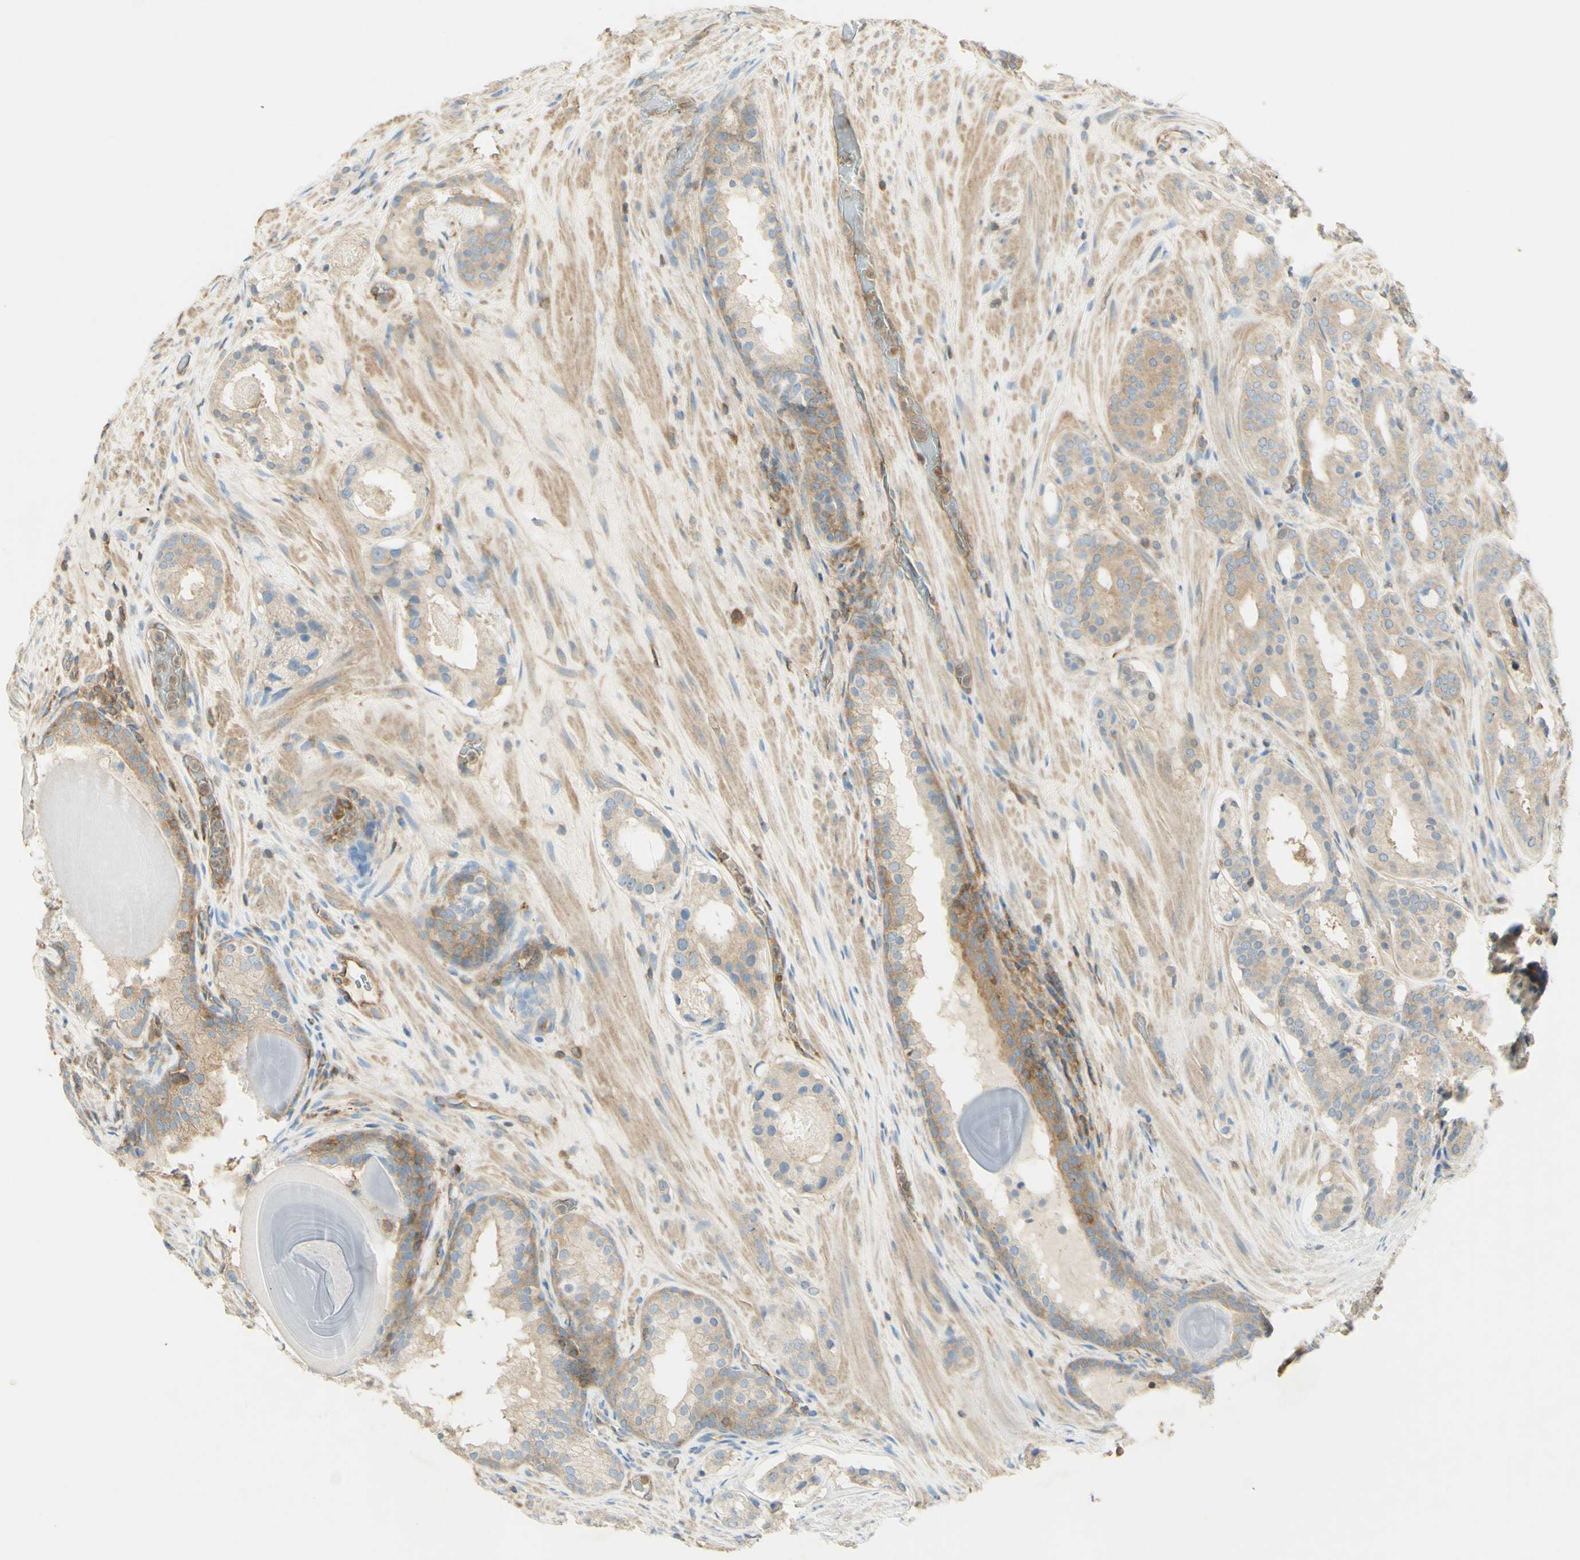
{"staining": {"intensity": "moderate", "quantity": ">75%", "location": "cytoplasmic/membranous"}, "tissue": "prostate cancer", "cell_type": "Tumor cells", "image_type": "cancer", "snomed": [{"axis": "morphology", "description": "Adenocarcinoma, Low grade"}, {"axis": "topography", "description": "Prostate"}], "caption": "An image showing moderate cytoplasmic/membranous staining in about >75% of tumor cells in prostate cancer, as visualized by brown immunohistochemical staining.", "gene": "IKBKG", "patient": {"sex": "male", "age": 69}}